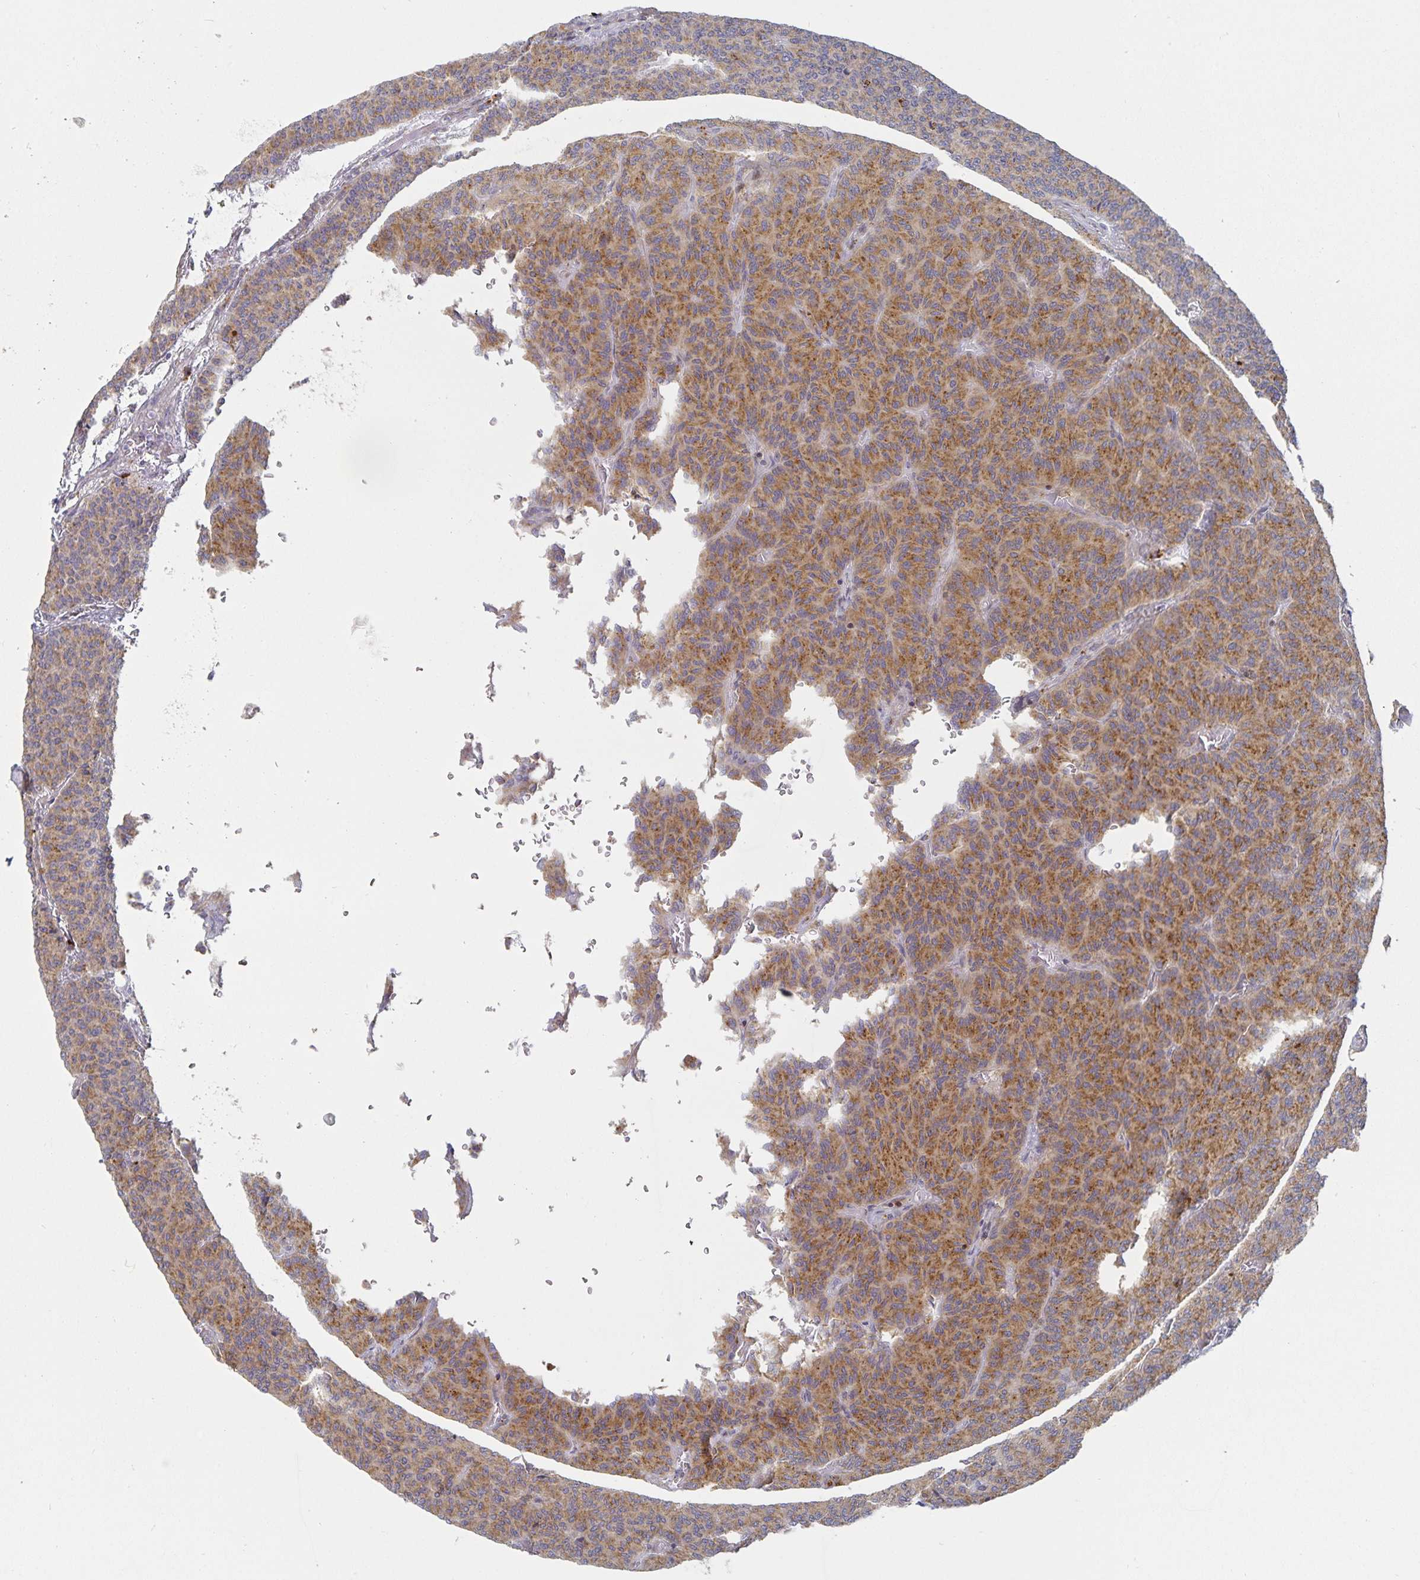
{"staining": {"intensity": "moderate", "quantity": ">75%", "location": "cytoplasmic/membranous"}, "tissue": "carcinoid", "cell_type": "Tumor cells", "image_type": "cancer", "snomed": [{"axis": "morphology", "description": "Carcinoid, malignant, NOS"}, {"axis": "topography", "description": "Lung"}], "caption": "Immunohistochemistry histopathology image of carcinoid stained for a protein (brown), which demonstrates medium levels of moderate cytoplasmic/membranous expression in approximately >75% of tumor cells.", "gene": "NOMO1", "patient": {"sex": "male", "age": 61}}